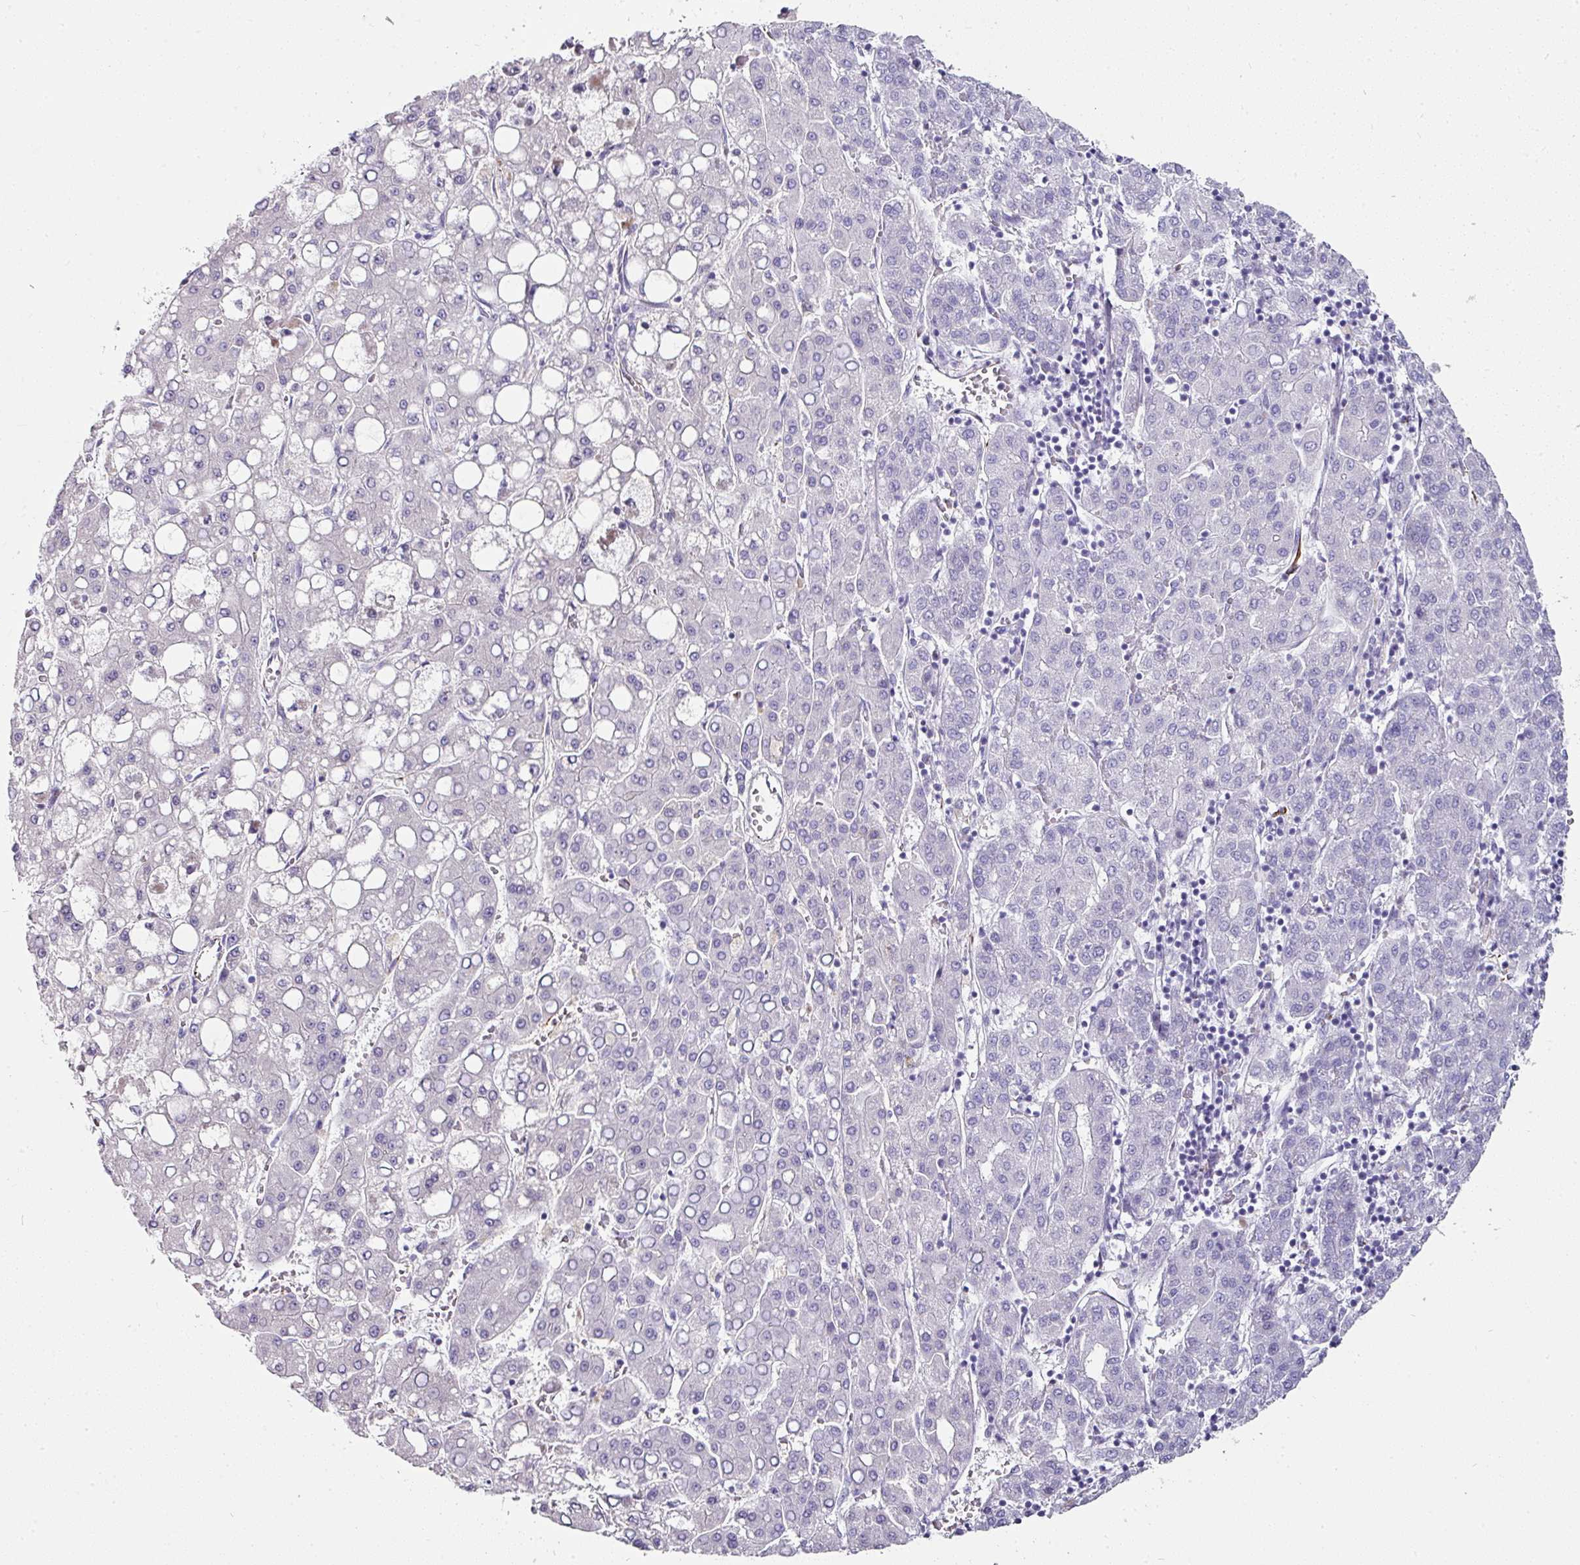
{"staining": {"intensity": "negative", "quantity": "none", "location": "none"}, "tissue": "liver cancer", "cell_type": "Tumor cells", "image_type": "cancer", "snomed": [{"axis": "morphology", "description": "Carcinoma, Hepatocellular, NOS"}, {"axis": "topography", "description": "Liver"}], "caption": "The micrograph displays no staining of tumor cells in hepatocellular carcinoma (liver).", "gene": "TMPRSS9", "patient": {"sex": "male", "age": 65}}